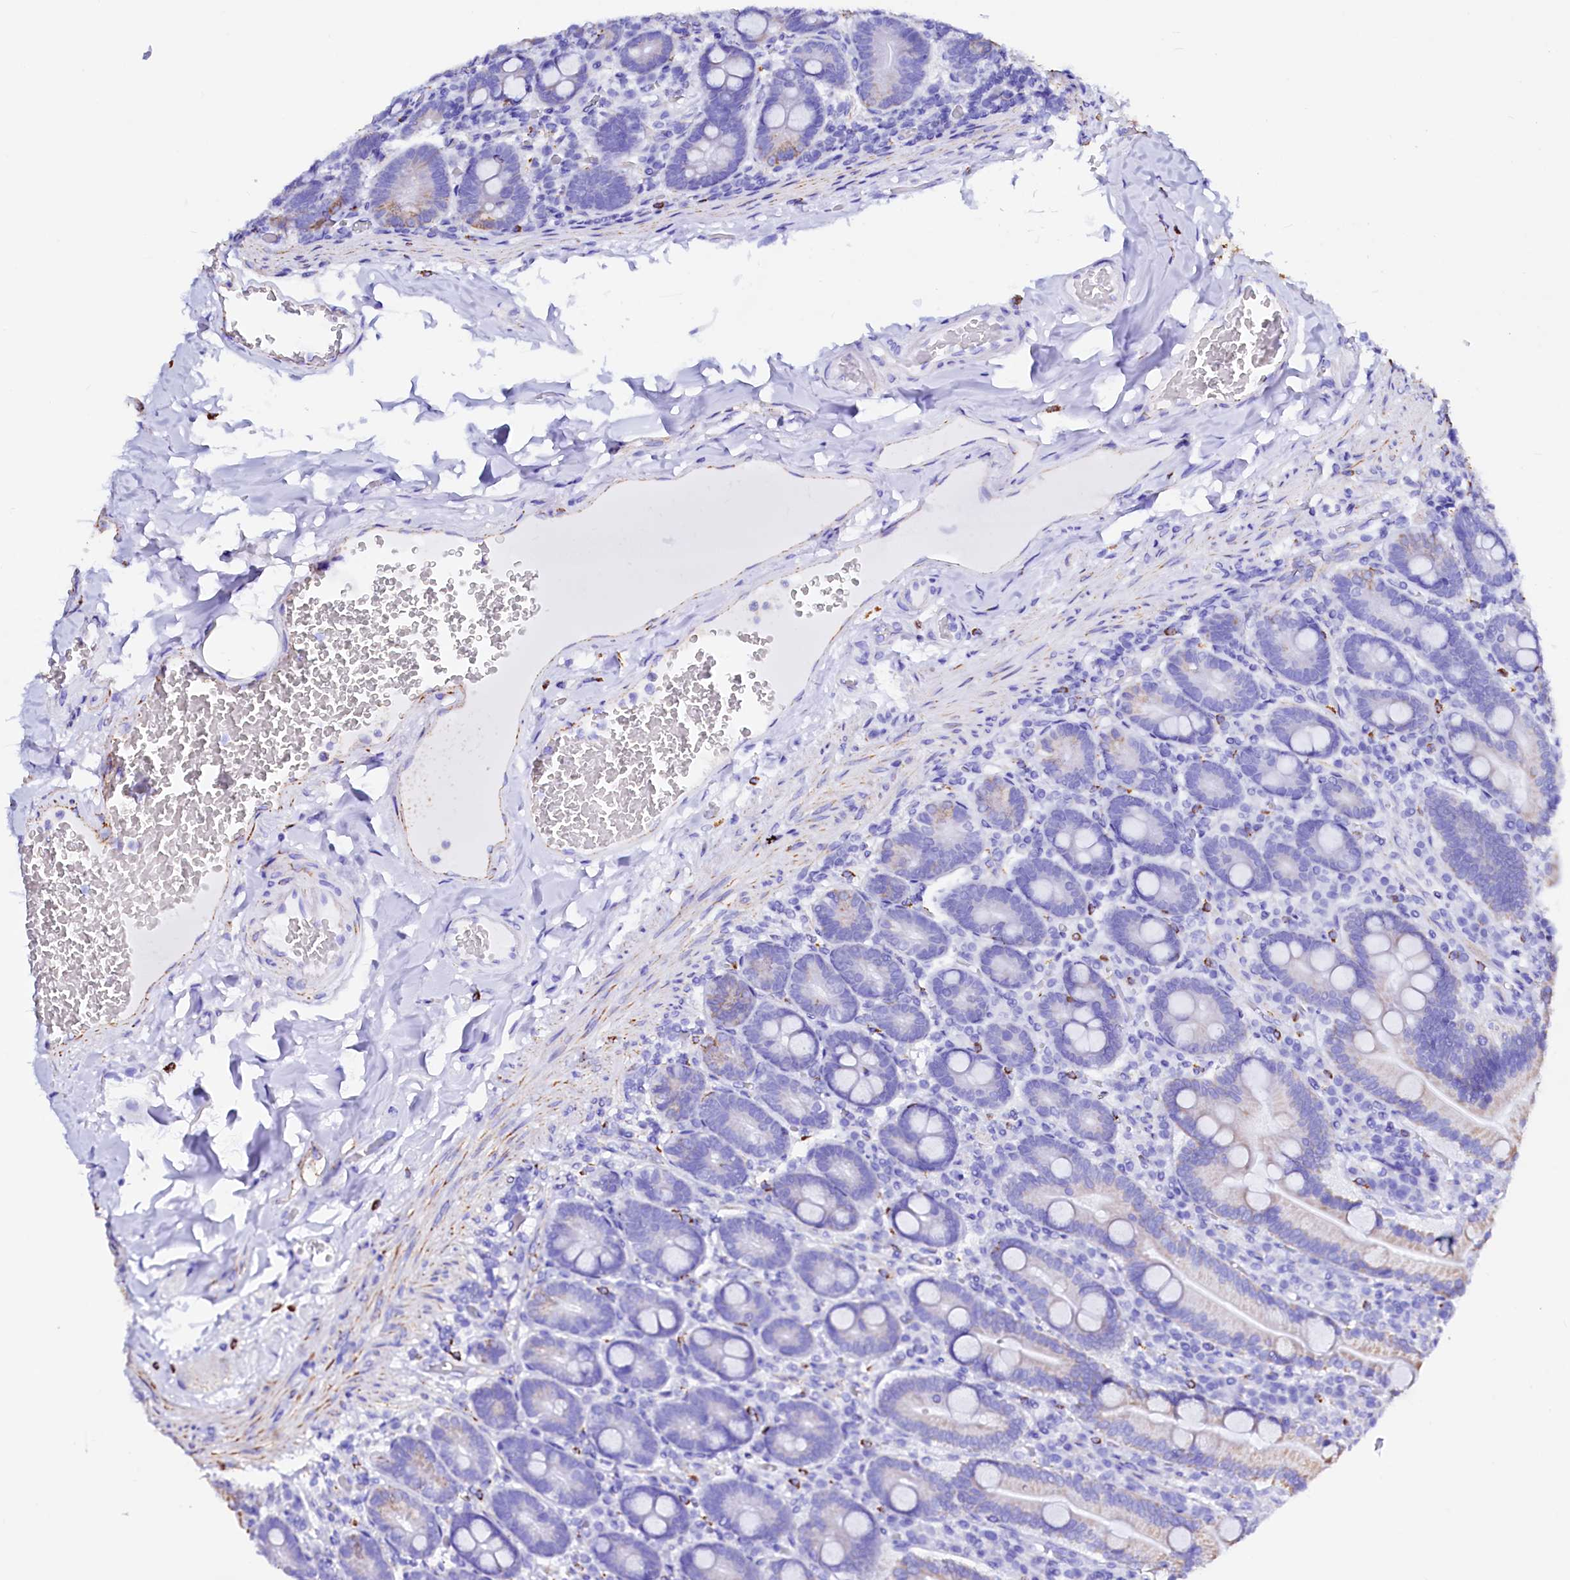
{"staining": {"intensity": "moderate", "quantity": "<25%", "location": "cytoplasmic/membranous"}, "tissue": "duodenum", "cell_type": "Glandular cells", "image_type": "normal", "snomed": [{"axis": "morphology", "description": "Normal tissue, NOS"}, {"axis": "topography", "description": "Duodenum"}], "caption": "Approximately <25% of glandular cells in normal human duodenum exhibit moderate cytoplasmic/membranous protein positivity as visualized by brown immunohistochemical staining.", "gene": "MAOB", "patient": {"sex": "female", "age": 62}}